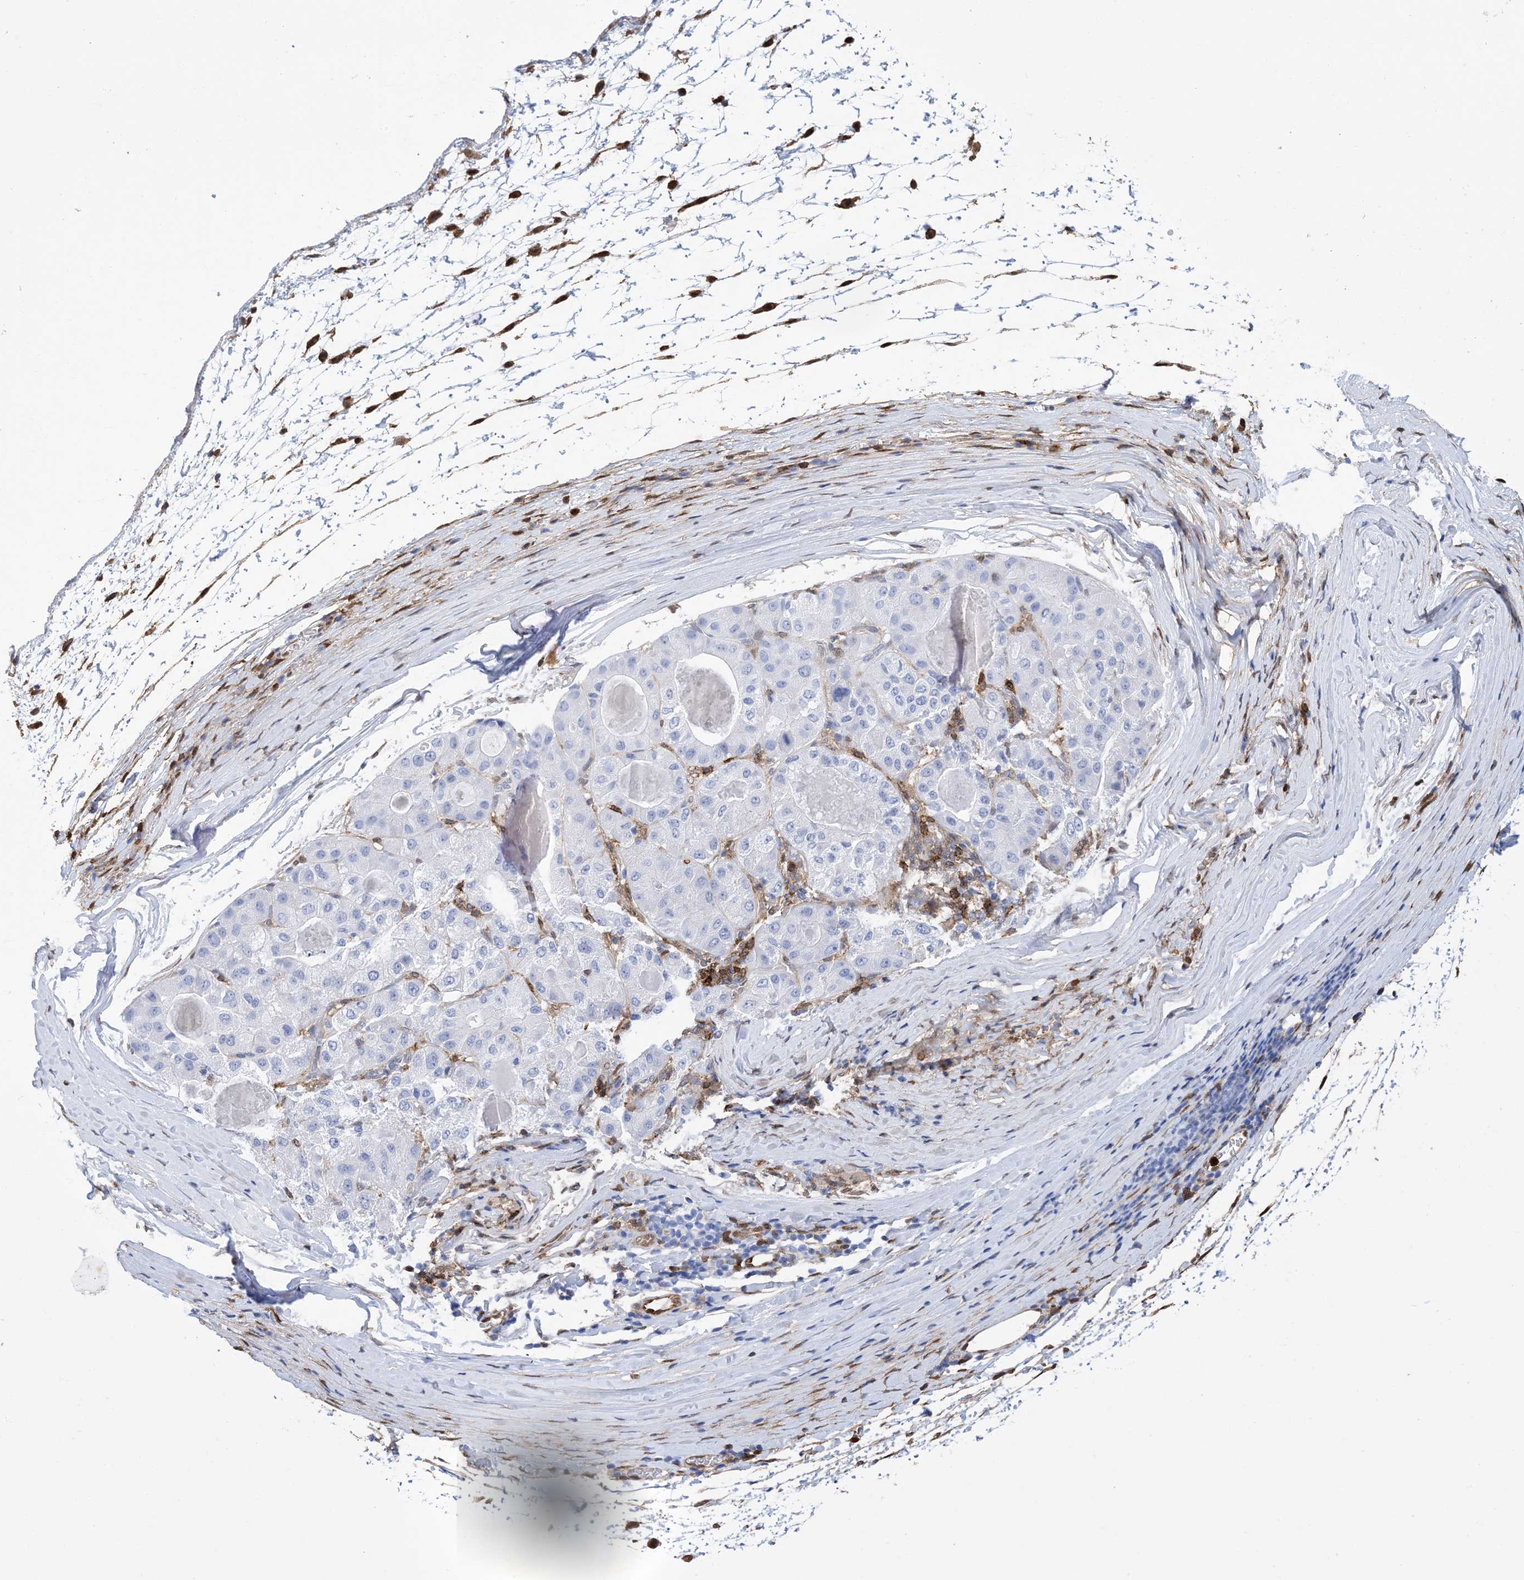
{"staining": {"intensity": "negative", "quantity": "none", "location": "none"}, "tissue": "liver cancer", "cell_type": "Tumor cells", "image_type": "cancer", "snomed": [{"axis": "morphology", "description": "Carcinoma, Hepatocellular, NOS"}, {"axis": "topography", "description": "Liver"}], "caption": "An immunohistochemistry micrograph of hepatocellular carcinoma (liver) is shown. There is no staining in tumor cells of hepatocellular carcinoma (liver).", "gene": "ANXA1", "patient": {"sex": "male", "age": 80}}